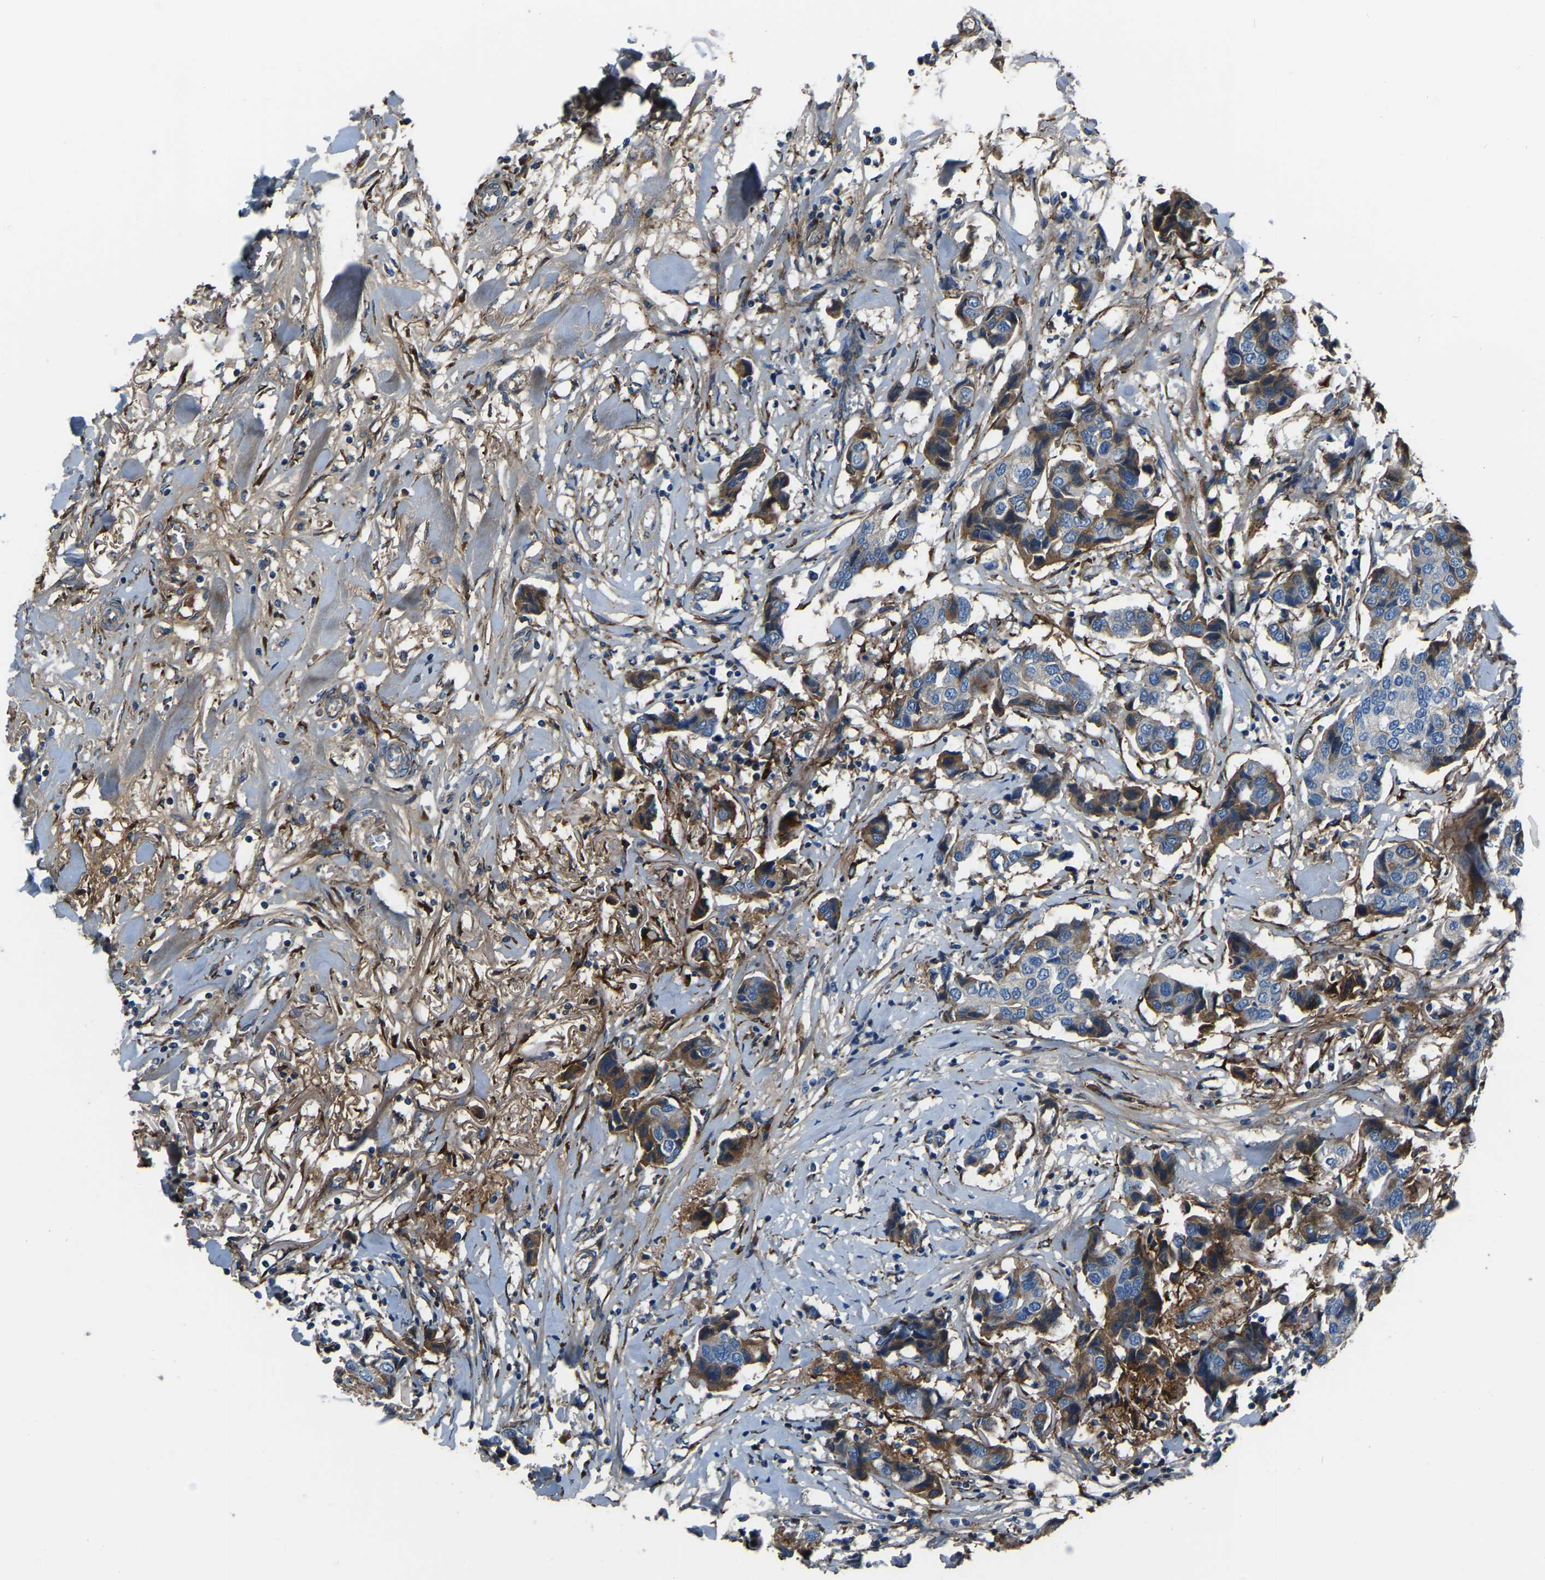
{"staining": {"intensity": "moderate", "quantity": "25%-75%", "location": "cytoplasmic/membranous"}, "tissue": "breast cancer", "cell_type": "Tumor cells", "image_type": "cancer", "snomed": [{"axis": "morphology", "description": "Duct carcinoma"}, {"axis": "topography", "description": "Breast"}], "caption": "Breast cancer tissue demonstrates moderate cytoplasmic/membranous positivity in about 25%-75% of tumor cells, visualized by immunohistochemistry. Nuclei are stained in blue.", "gene": "COL3A1", "patient": {"sex": "female", "age": 80}}